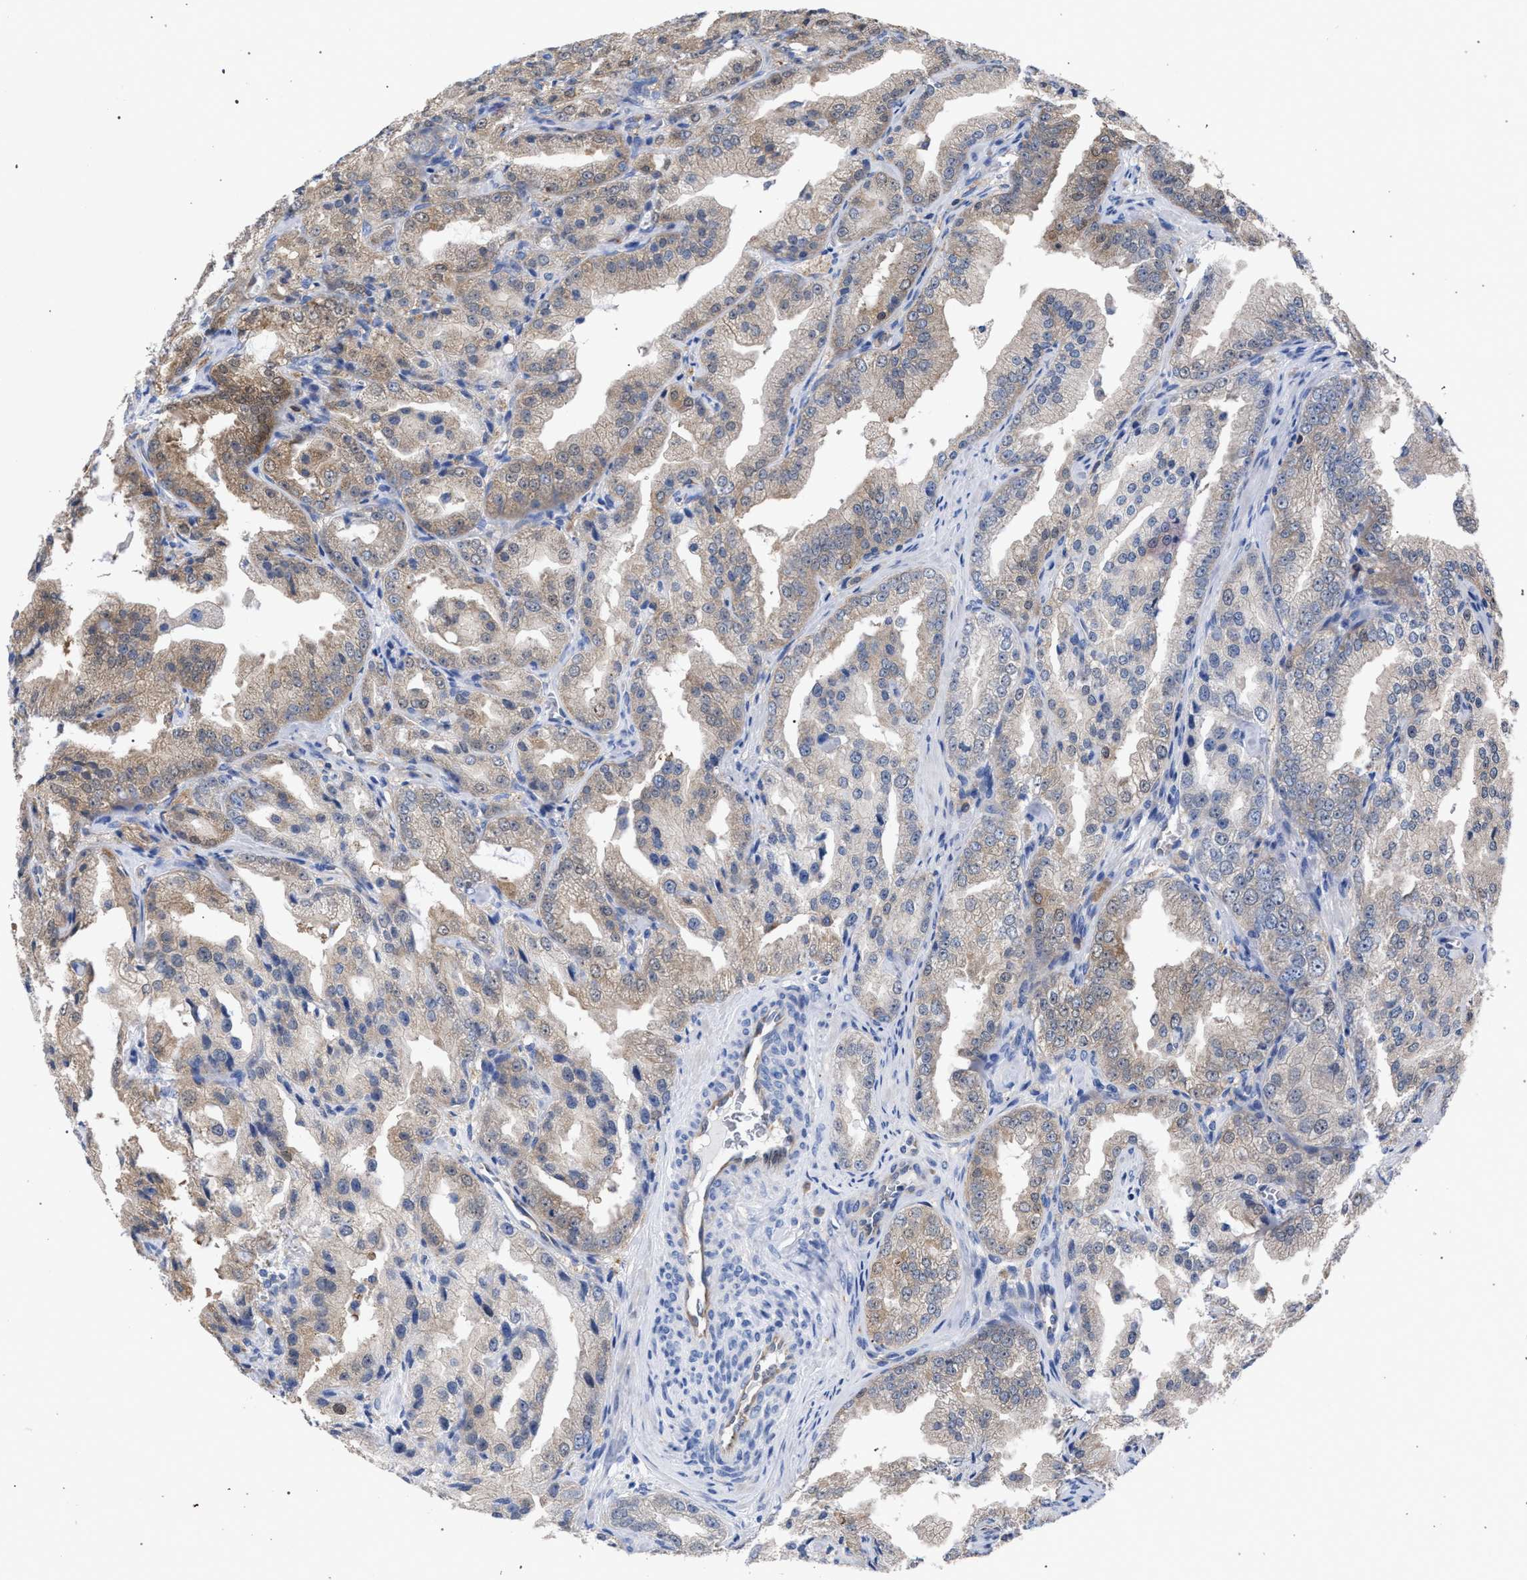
{"staining": {"intensity": "weak", "quantity": ">75%", "location": "cytoplasmic/membranous"}, "tissue": "prostate cancer", "cell_type": "Tumor cells", "image_type": "cancer", "snomed": [{"axis": "morphology", "description": "Adenocarcinoma, High grade"}, {"axis": "topography", "description": "Prostate"}], "caption": "A photomicrograph of human prostate cancer stained for a protein exhibits weak cytoplasmic/membranous brown staining in tumor cells. (DAB IHC, brown staining for protein, blue staining for nuclei).", "gene": "GMPR", "patient": {"sex": "male", "age": 61}}